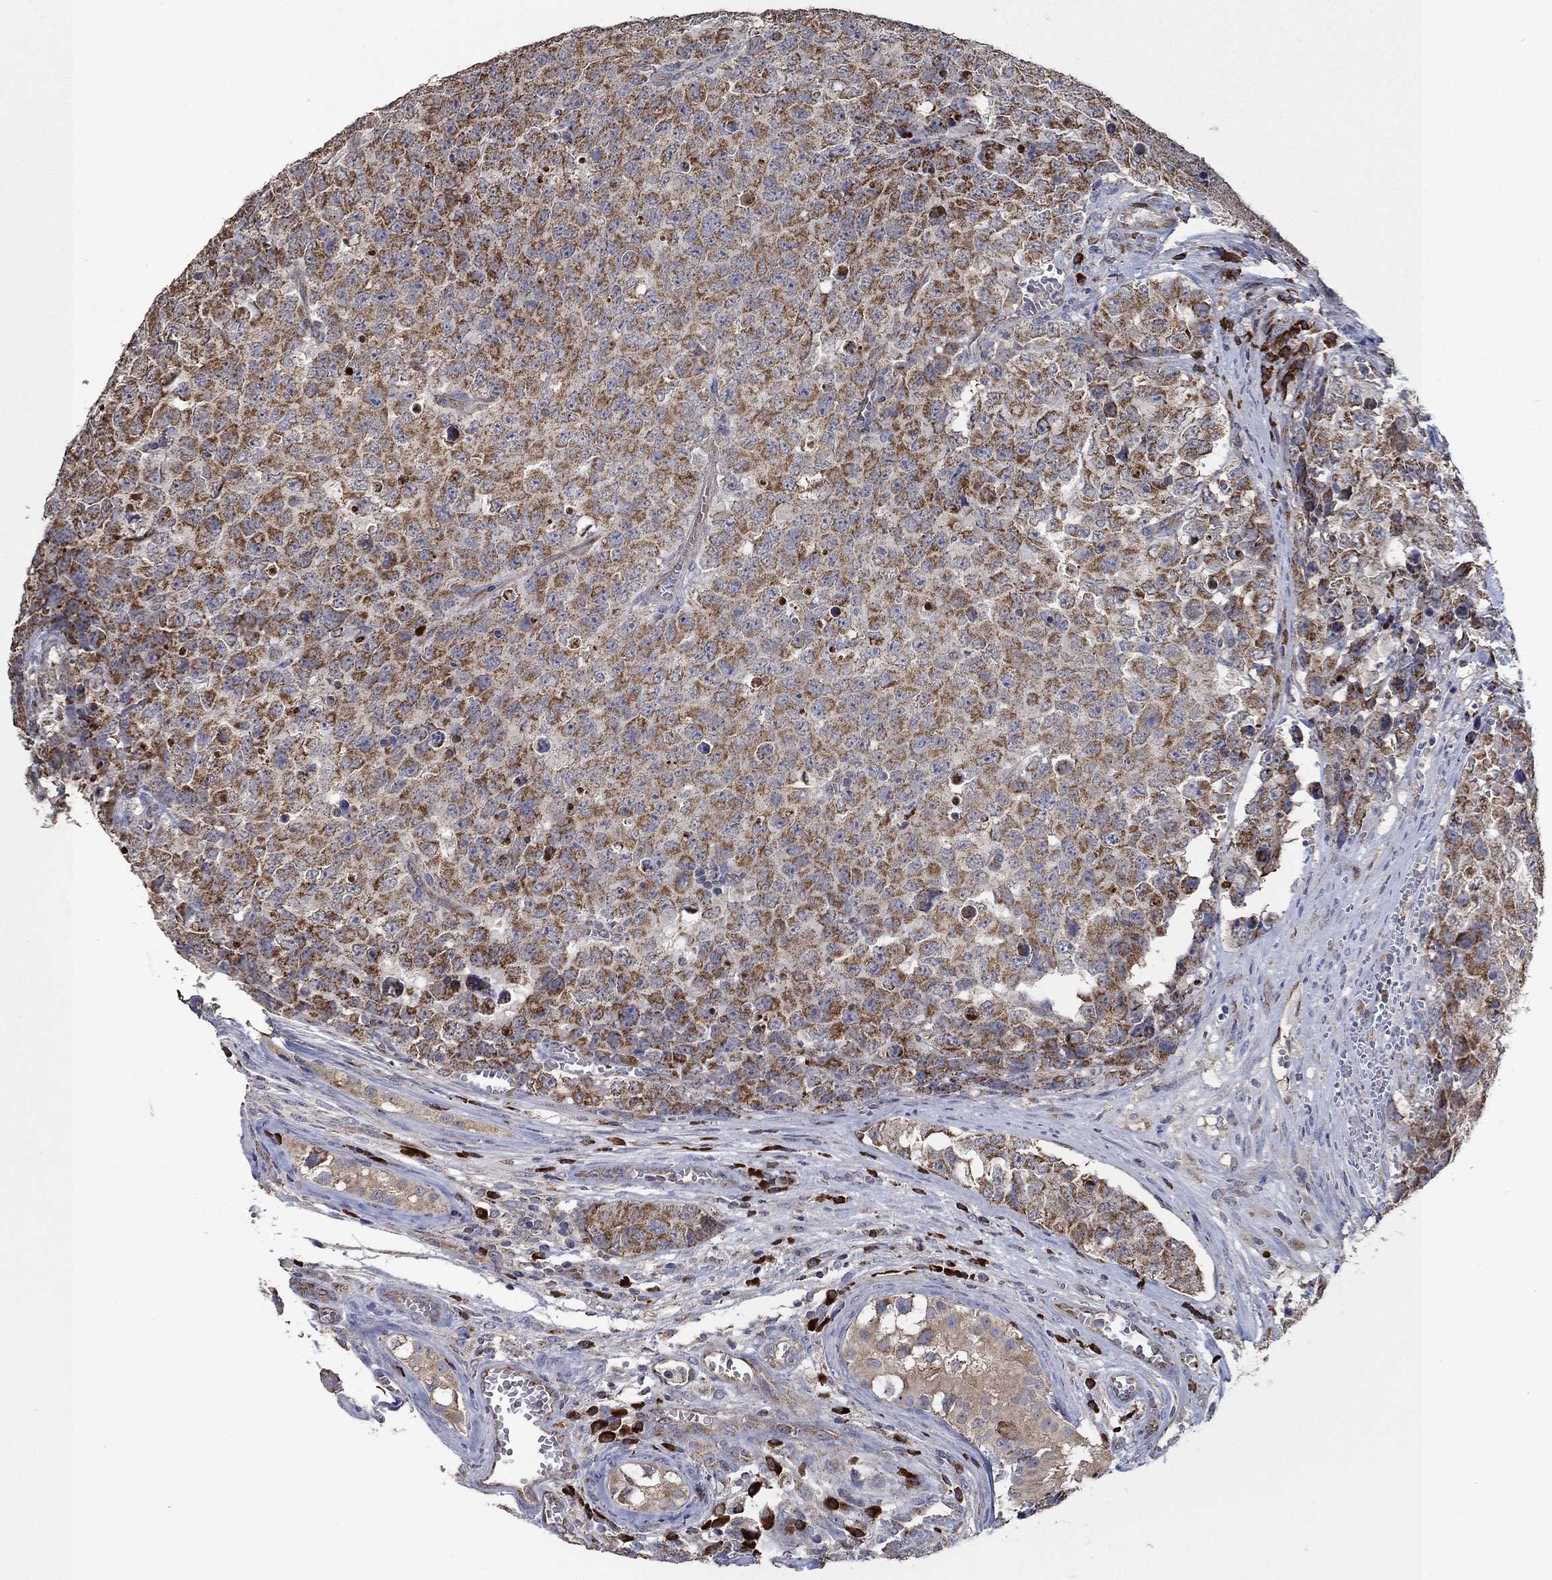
{"staining": {"intensity": "strong", "quantity": ">75%", "location": "cytoplasmic/membranous"}, "tissue": "testis cancer", "cell_type": "Tumor cells", "image_type": "cancer", "snomed": [{"axis": "morphology", "description": "Carcinoma, Embryonal, NOS"}, {"axis": "topography", "description": "Testis"}], "caption": "Protein staining displays strong cytoplasmic/membranous expression in approximately >75% of tumor cells in embryonal carcinoma (testis).", "gene": "HID1", "patient": {"sex": "male", "age": 23}}